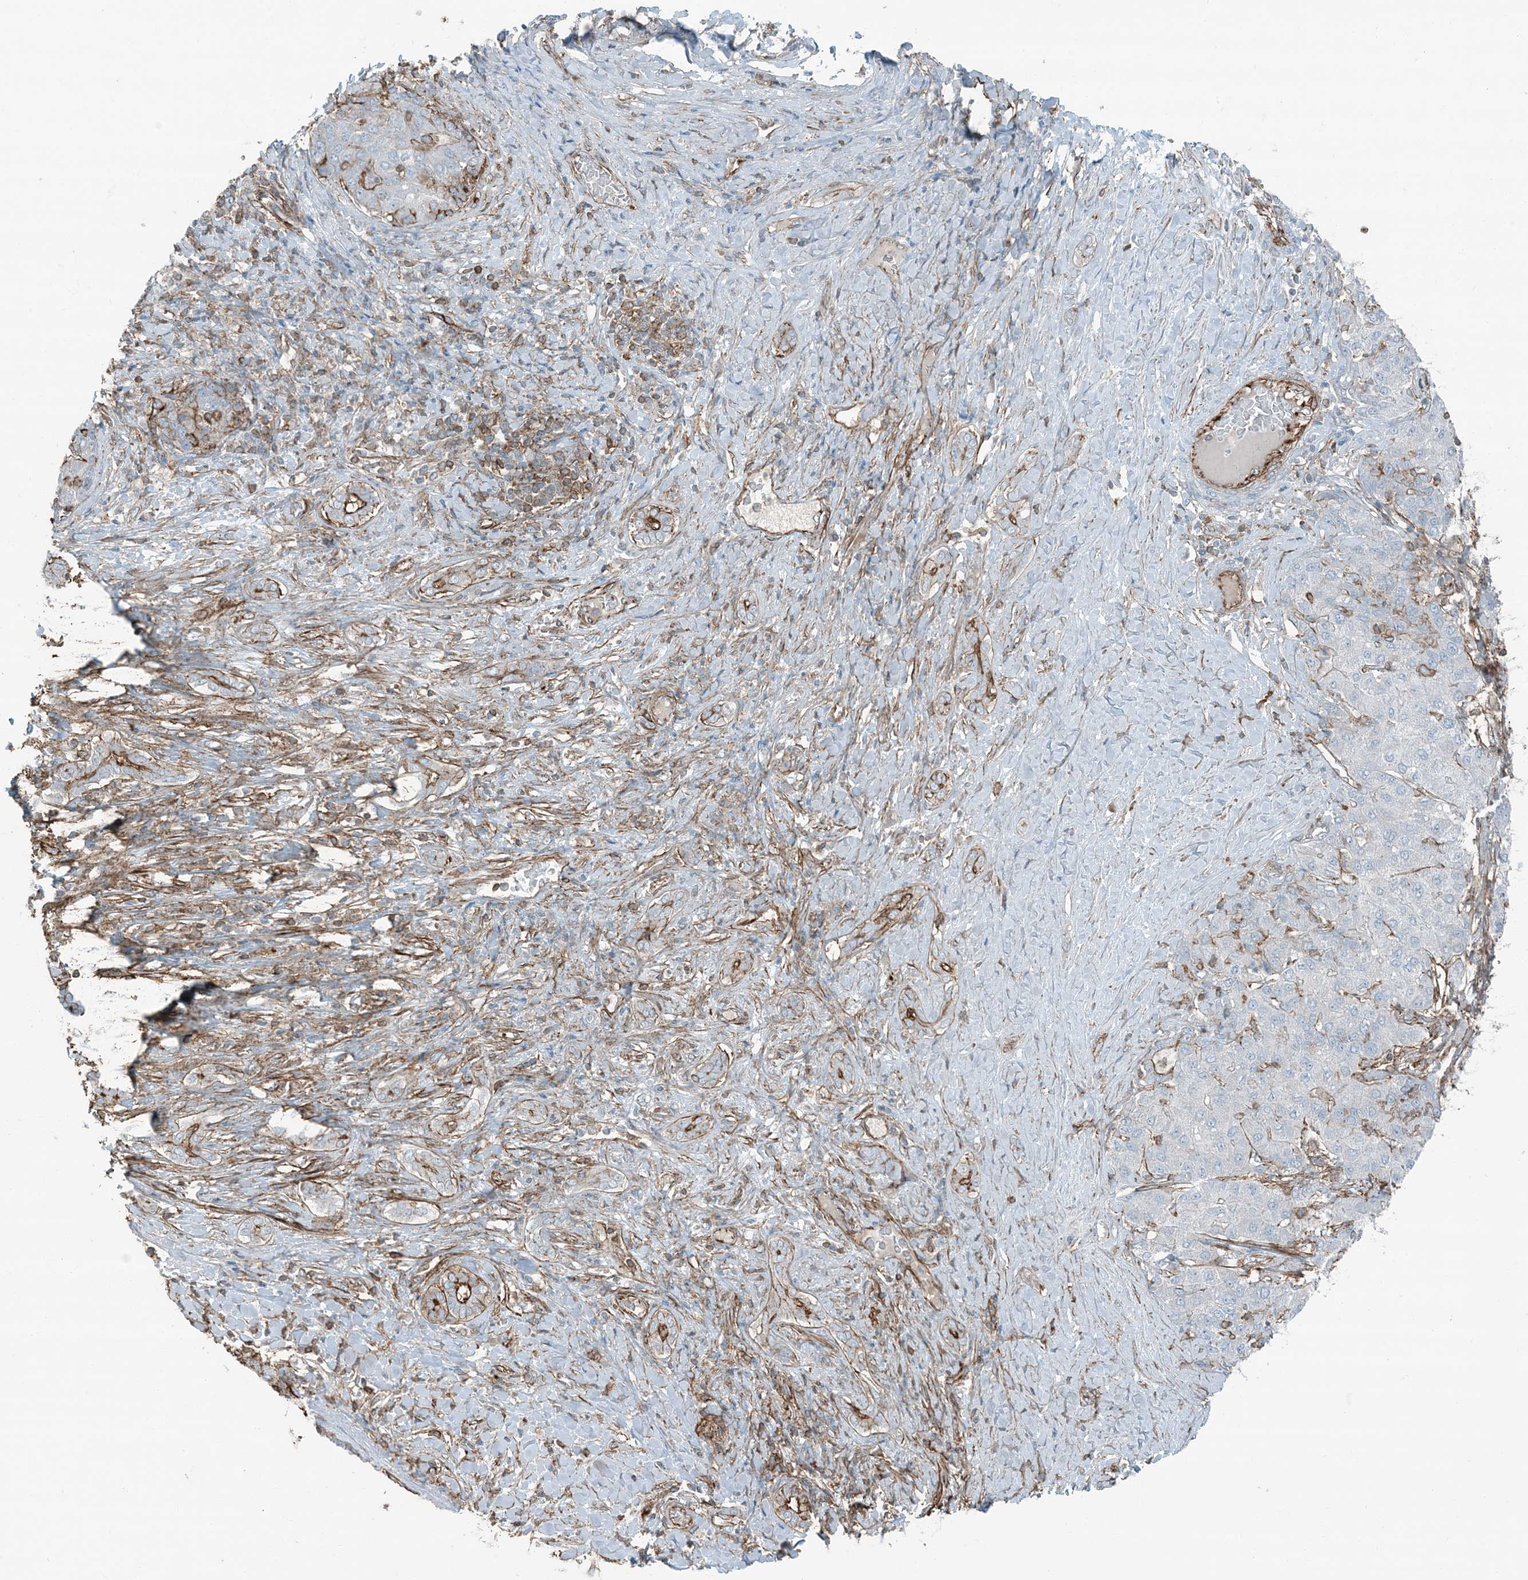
{"staining": {"intensity": "strong", "quantity": "<25%", "location": "cytoplasmic/membranous"}, "tissue": "liver cancer", "cell_type": "Tumor cells", "image_type": "cancer", "snomed": [{"axis": "morphology", "description": "Carcinoma, Hepatocellular, NOS"}, {"axis": "topography", "description": "Liver"}], "caption": "This is a histology image of immunohistochemistry staining of hepatocellular carcinoma (liver), which shows strong expression in the cytoplasmic/membranous of tumor cells.", "gene": "APOBEC3C", "patient": {"sex": "male", "age": 65}}